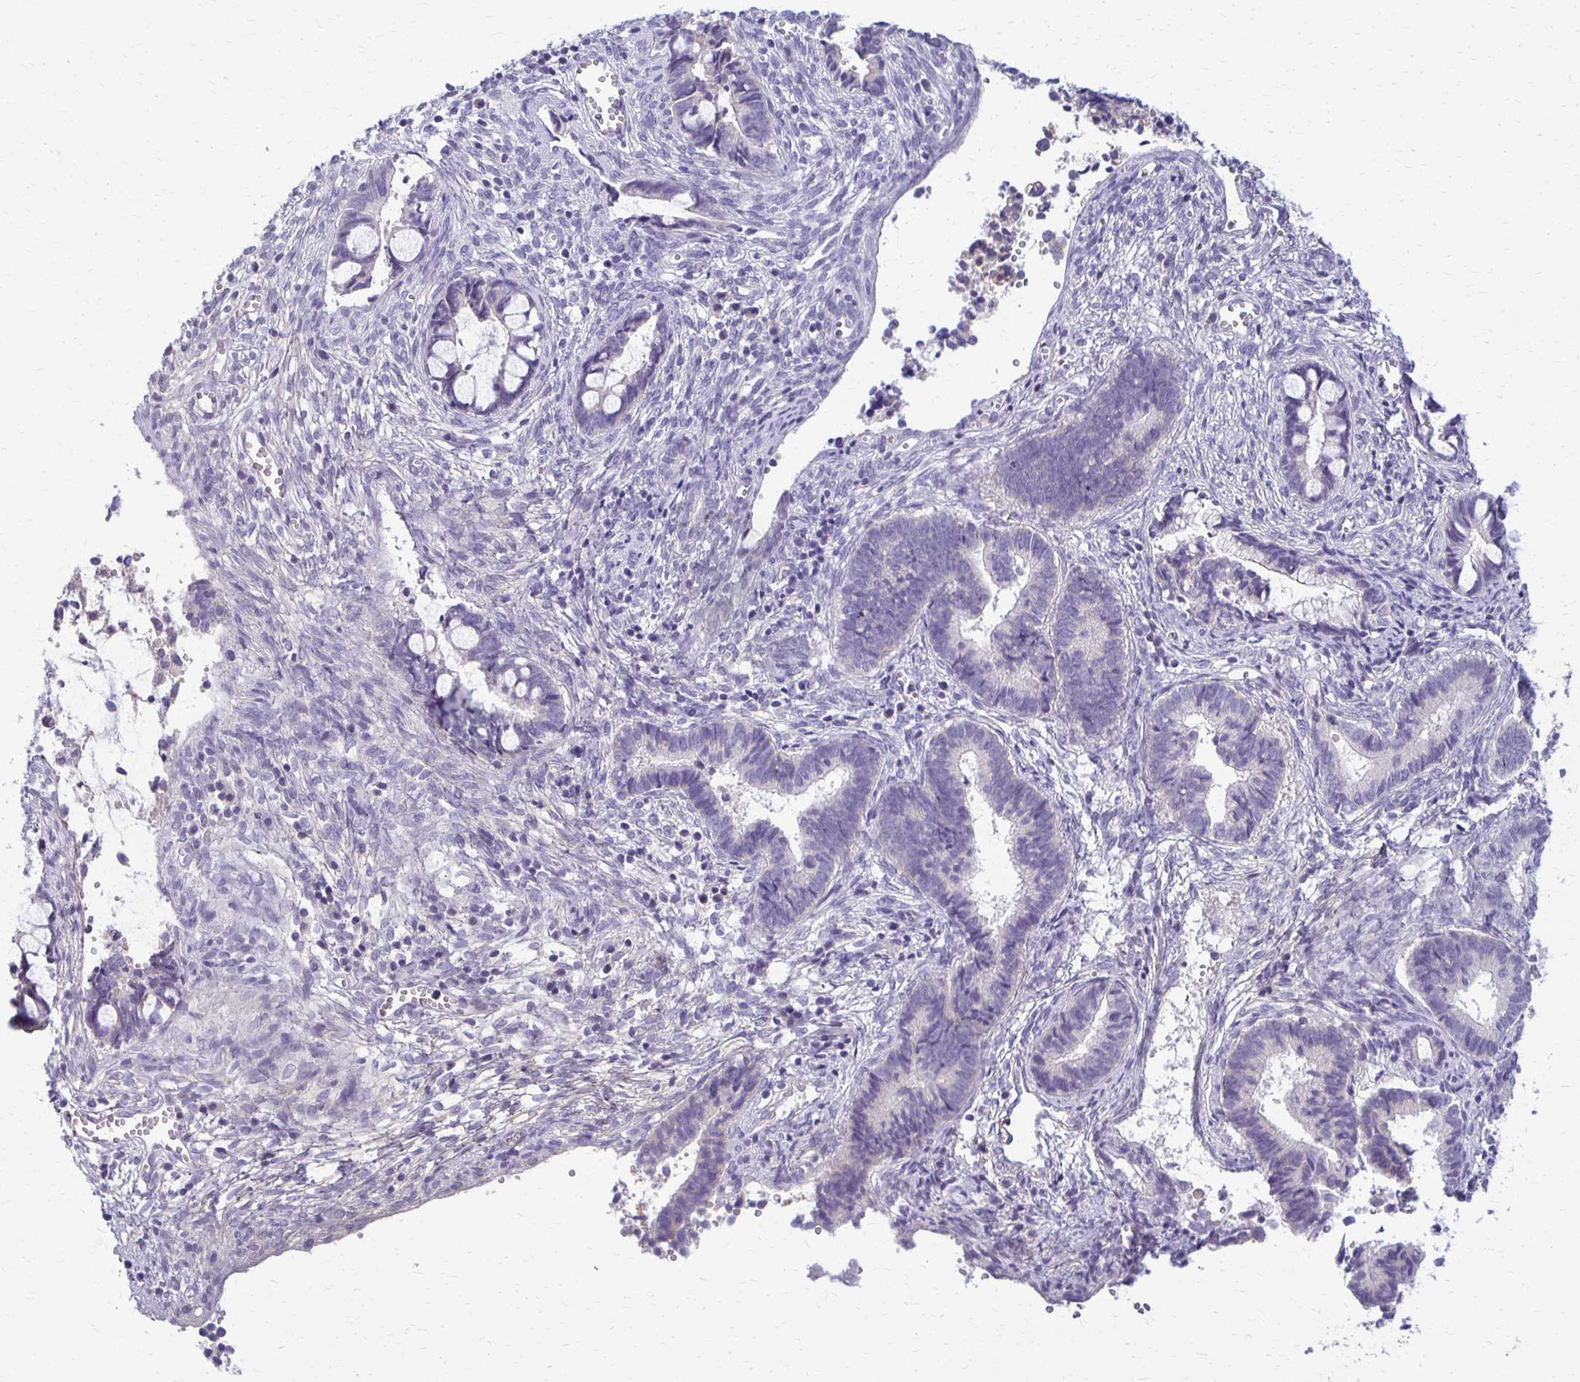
{"staining": {"intensity": "negative", "quantity": "none", "location": "none"}, "tissue": "cervical cancer", "cell_type": "Tumor cells", "image_type": "cancer", "snomed": [{"axis": "morphology", "description": "Adenocarcinoma, NOS"}, {"axis": "topography", "description": "Cervix"}], "caption": "Cervical cancer (adenocarcinoma) was stained to show a protein in brown. There is no significant positivity in tumor cells.", "gene": "RHOC", "patient": {"sex": "female", "age": 44}}